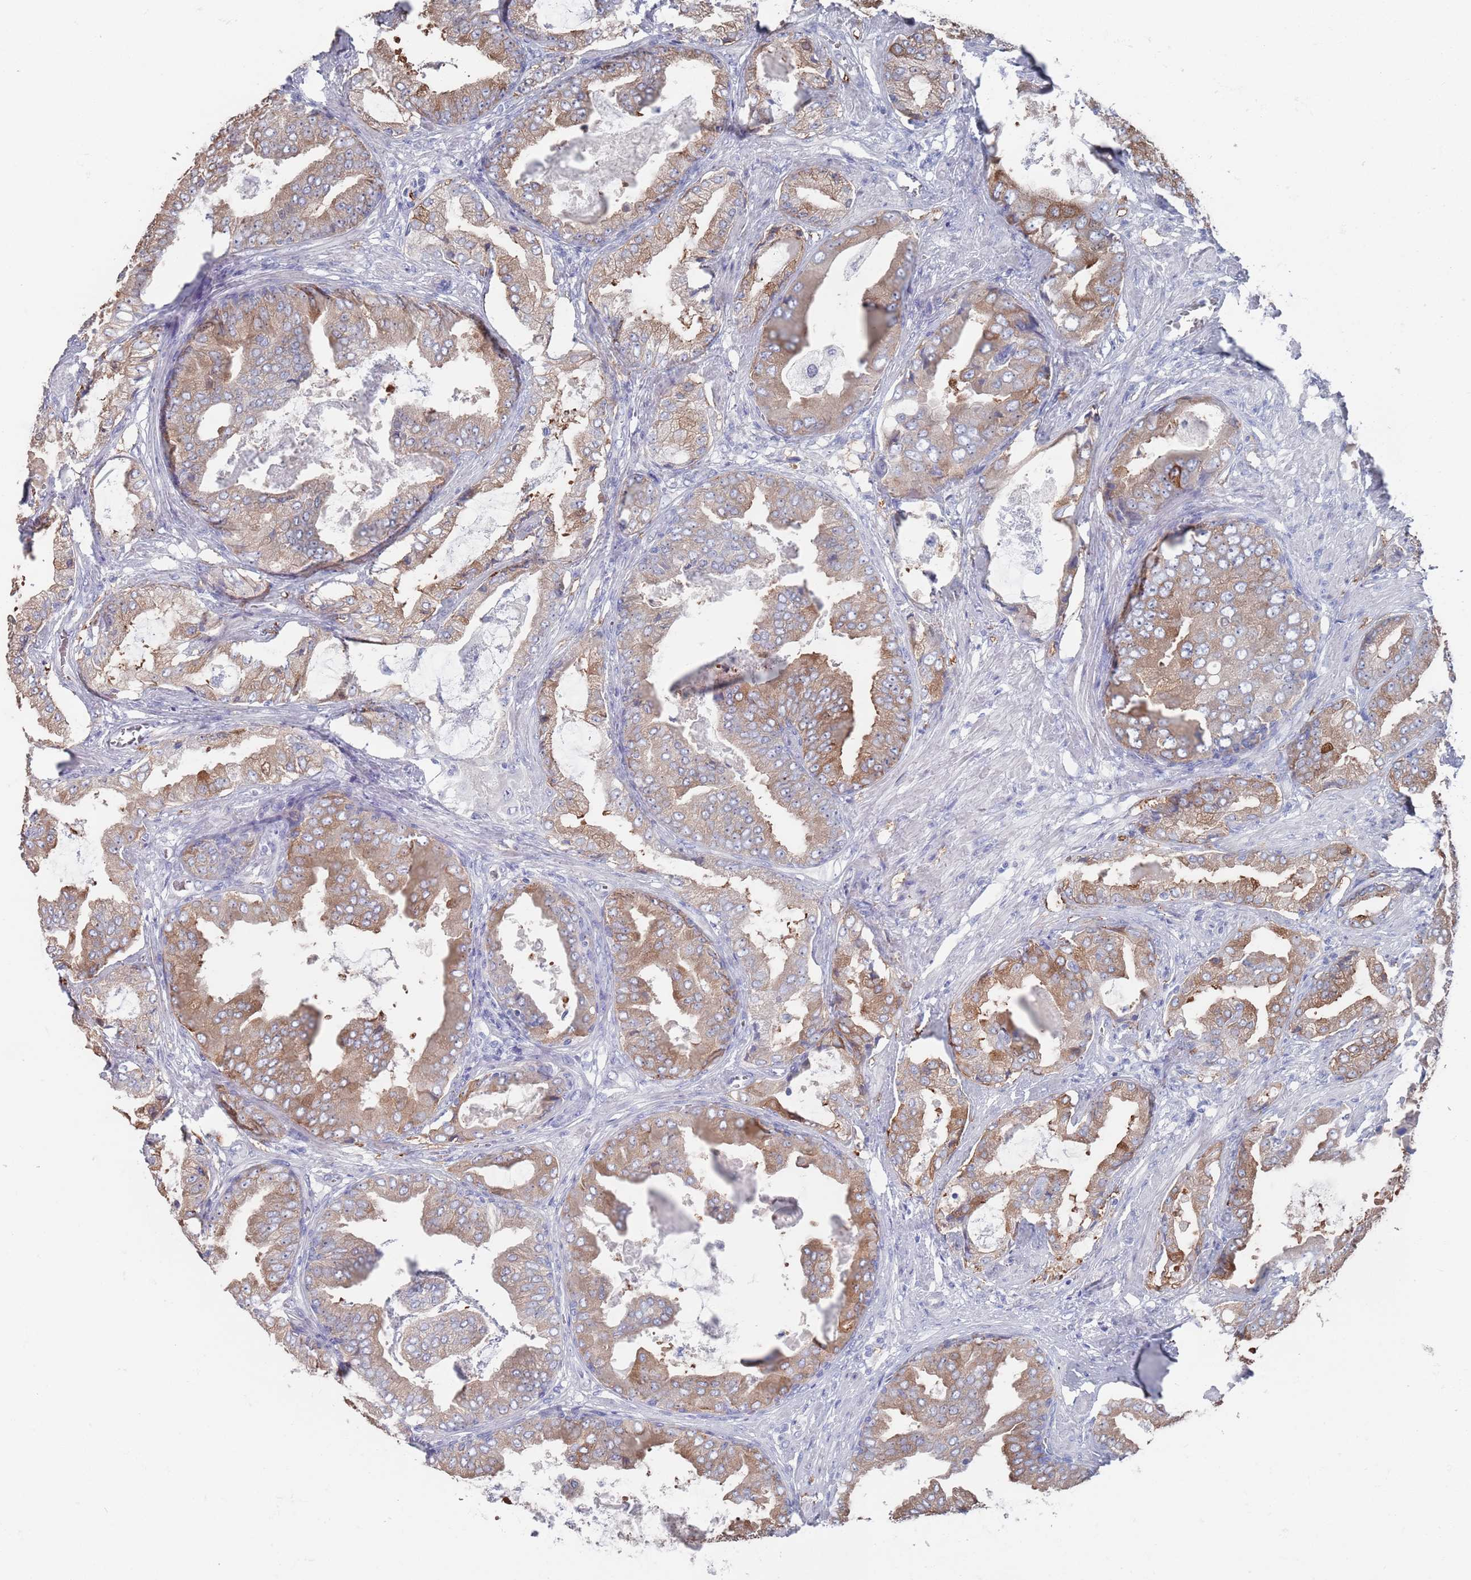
{"staining": {"intensity": "moderate", "quantity": "25%-75%", "location": "cytoplasmic/membranous"}, "tissue": "prostate cancer", "cell_type": "Tumor cells", "image_type": "cancer", "snomed": [{"axis": "morphology", "description": "Adenocarcinoma, High grade"}, {"axis": "topography", "description": "Prostate"}], "caption": "Tumor cells show medium levels of moderate cytoplasmic/membranous staining in about 25%-75% of cells in human adenocarcinoma (high-grade) (prostate). Using DAB (3,3'-diaminobenzidine) (brown) and hematoxylin (blue) stains, captured at high magnification using brightfield microscopy.", "gene": "TMCO3", "patient": {"sex": "male", "age": 68}}